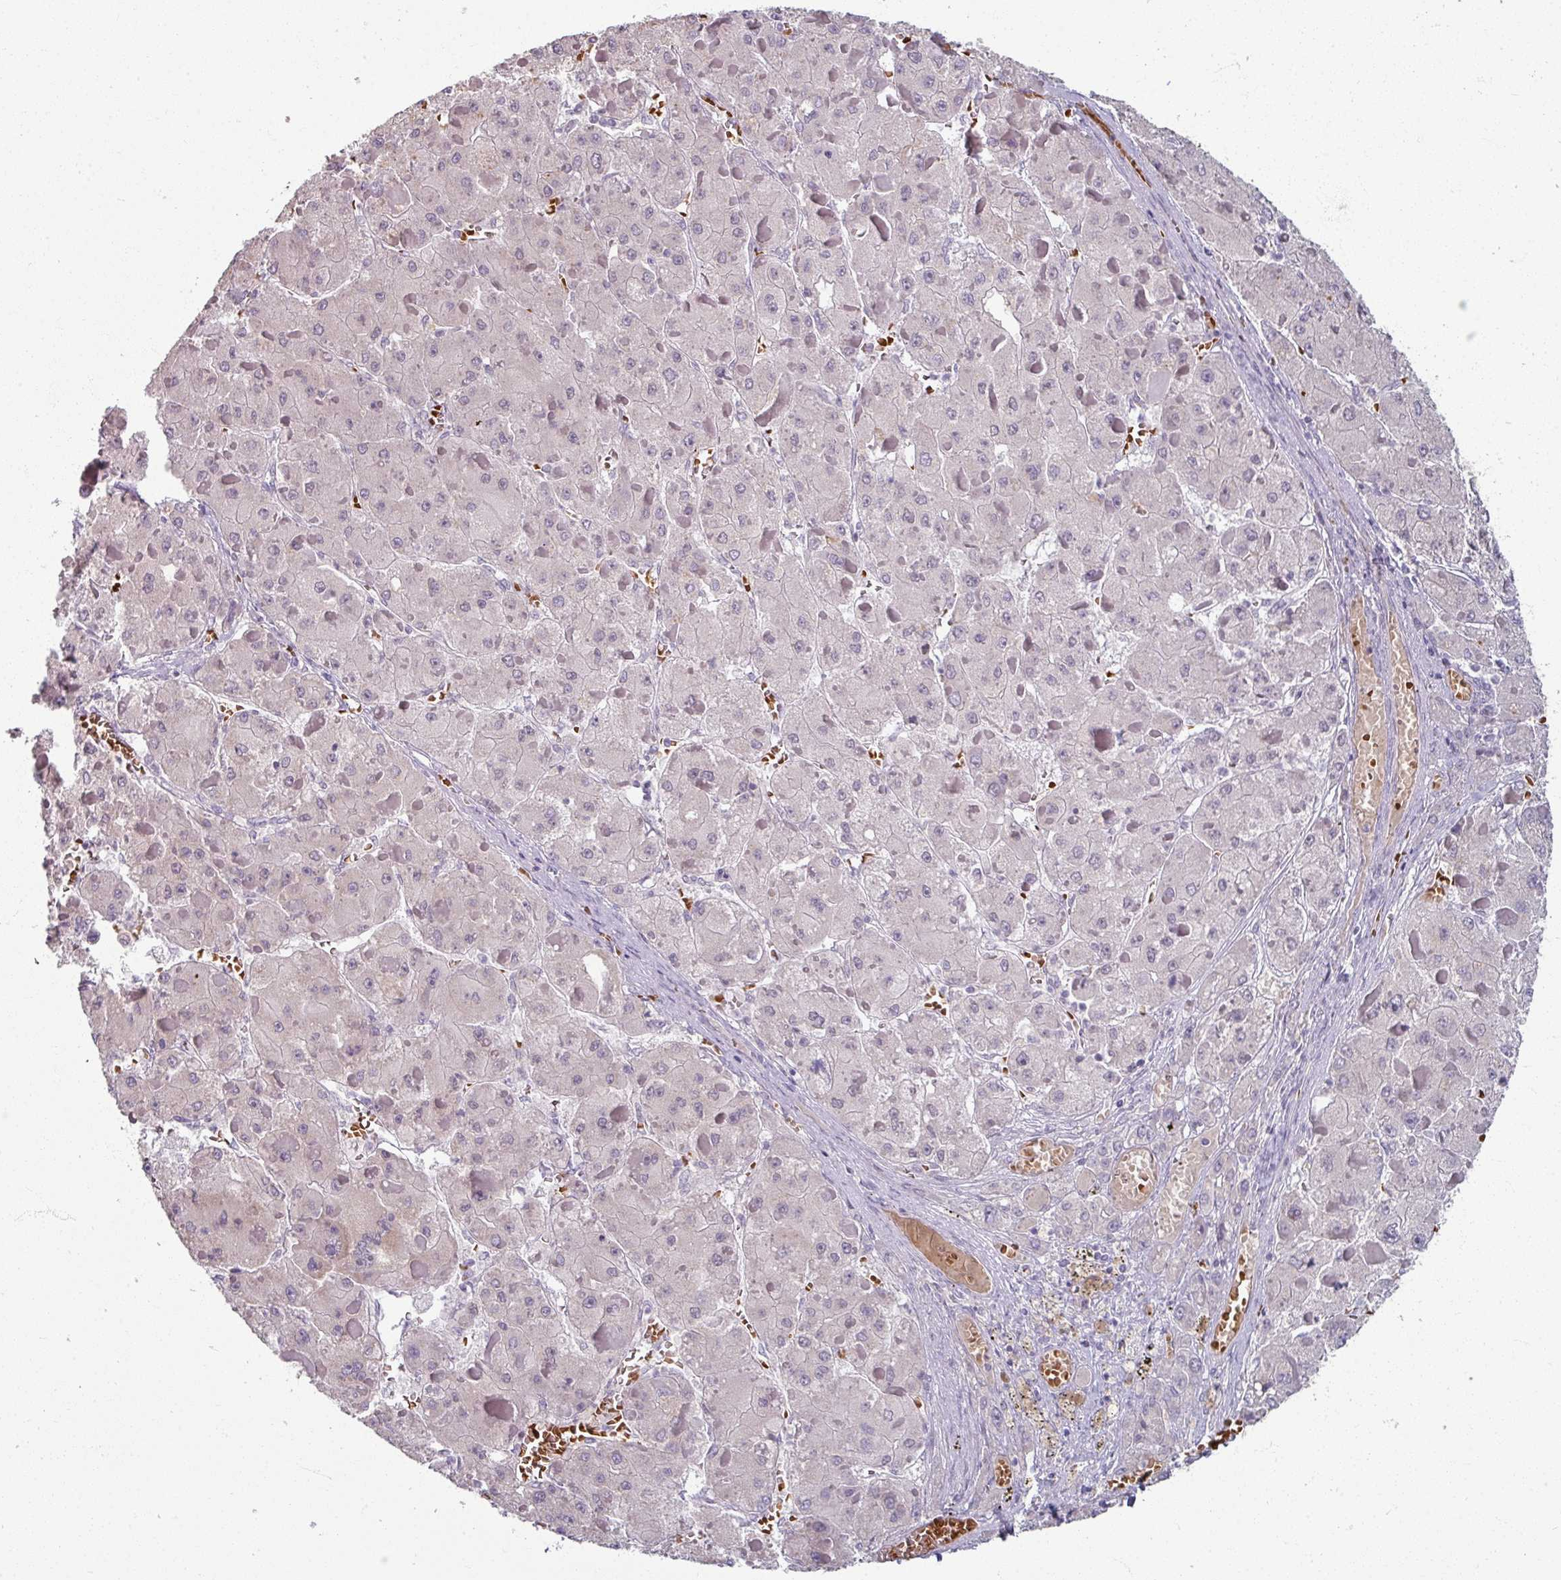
{"staining": {"intensity": "negative", "quantity": "none", "location": "none"}, "tissue": "liver cancer", "cell_type": "Tumor cells", "image_type": "cancer", "snomed": [{"axis": "morphology", "description": "Carcinoma, Hepatocellular, NOS"}, {"axis": "topography", "description": "Liver"}], "caption": "The micrograph displays no significant expression in tumor cells of liver hepatocellular carcinoma.", "gene": "KMT5C", "patient": {"sex": "female", "age": 73}}